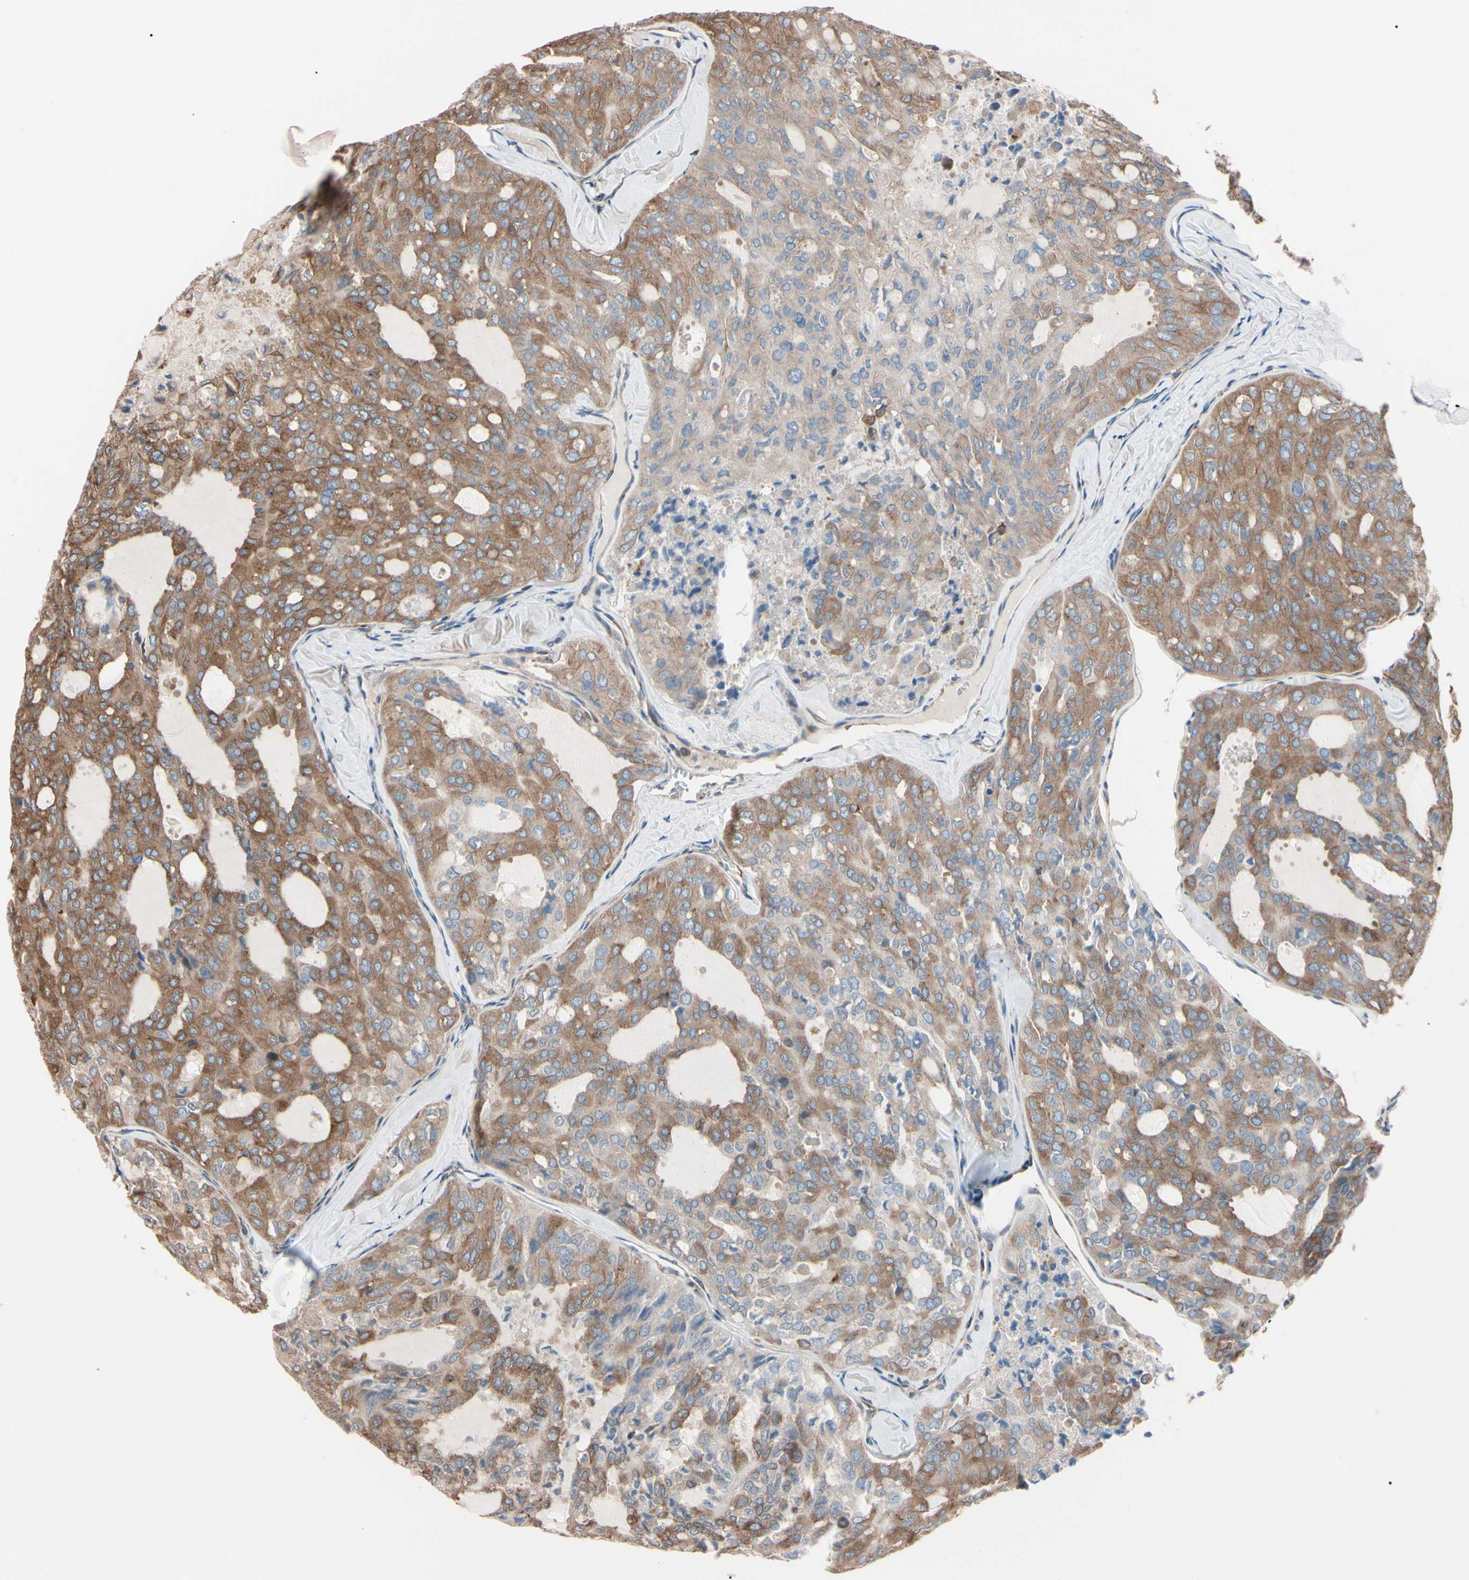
{"staining": {"intensity": "moderate", "quantity": "25%-75%", "location": "cytoplasmic/membranous"}, "tissue": "thyroid cancer", "cell_type": "Tumor cells", "image_type": "cancer", "snomed": [{"axis": "morphology", "description": "Follicular adenoma carcinoma, NOS"}, {"axis": "topography", "description": "Thyroid gland"}], "caption": "Immunohistochemistry image of neoplastic tissue: human thyroid cancer (follicular adenoma carcinoma) stained using immunohistochemistry (IHC) reveals medium levels of moderate protein expression localized specifically in the cytoplasmic/membranous of tumor cells, appearing as a cytoplasmic/membranous brown color.", "gene": "PRKACA", "patient": {"sex": "male", "age": 75}}